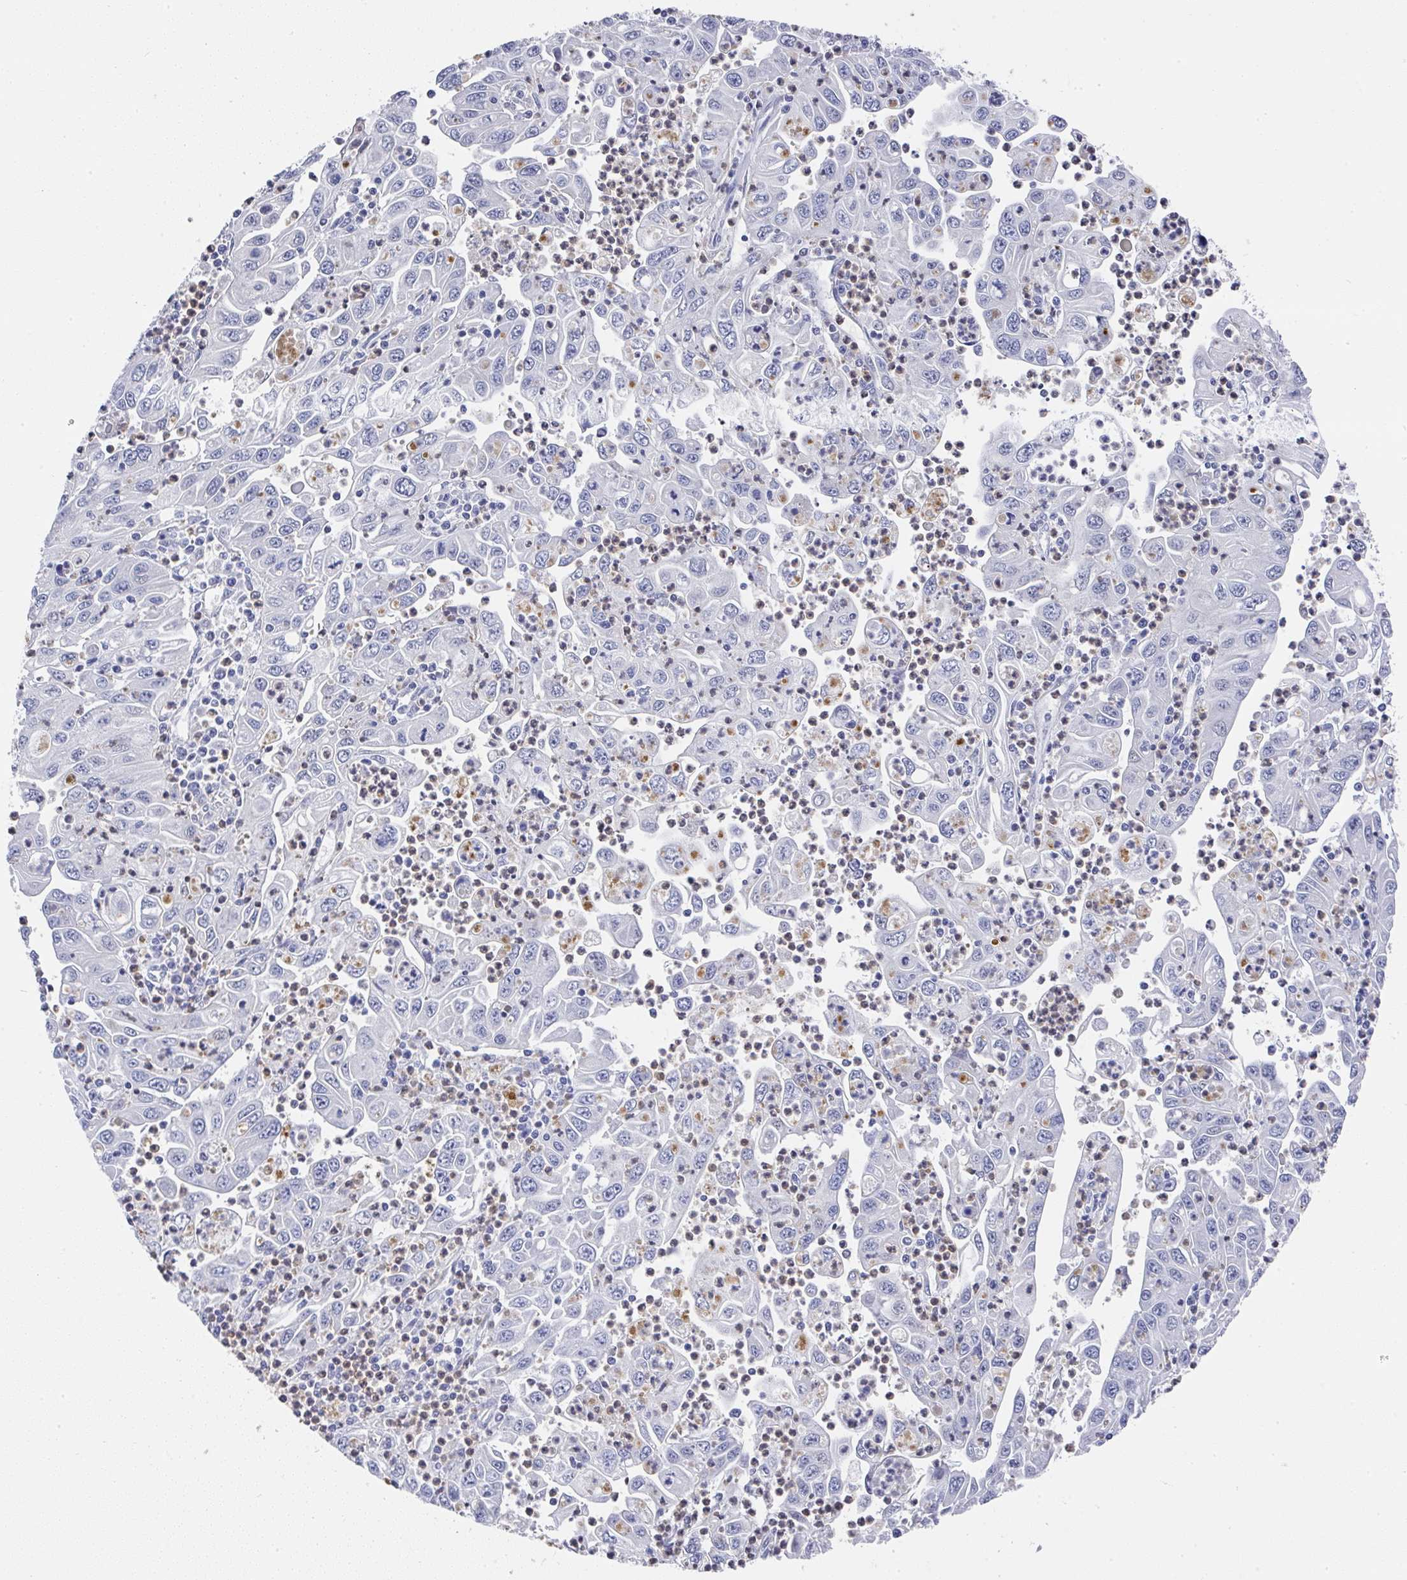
{"staining": {"intensity": "negative", "quantity": "none", "location": "none"}, "tissue": "endometrial cancer", "cell_type": "Tumor cells", "image_type": "cancer", "snomed": [{"axis": "morphology", "description": "Adenocarcinoma, NOS"}, {"axis": "topography", "description": "Uterus"}], "caption": "The micrograph exhibits no significant positivity in tumor cells of endometrial cancer (adenocarcinoma).", "gene": "NCF1", "patient": {"sex": "female", "age": 62}}